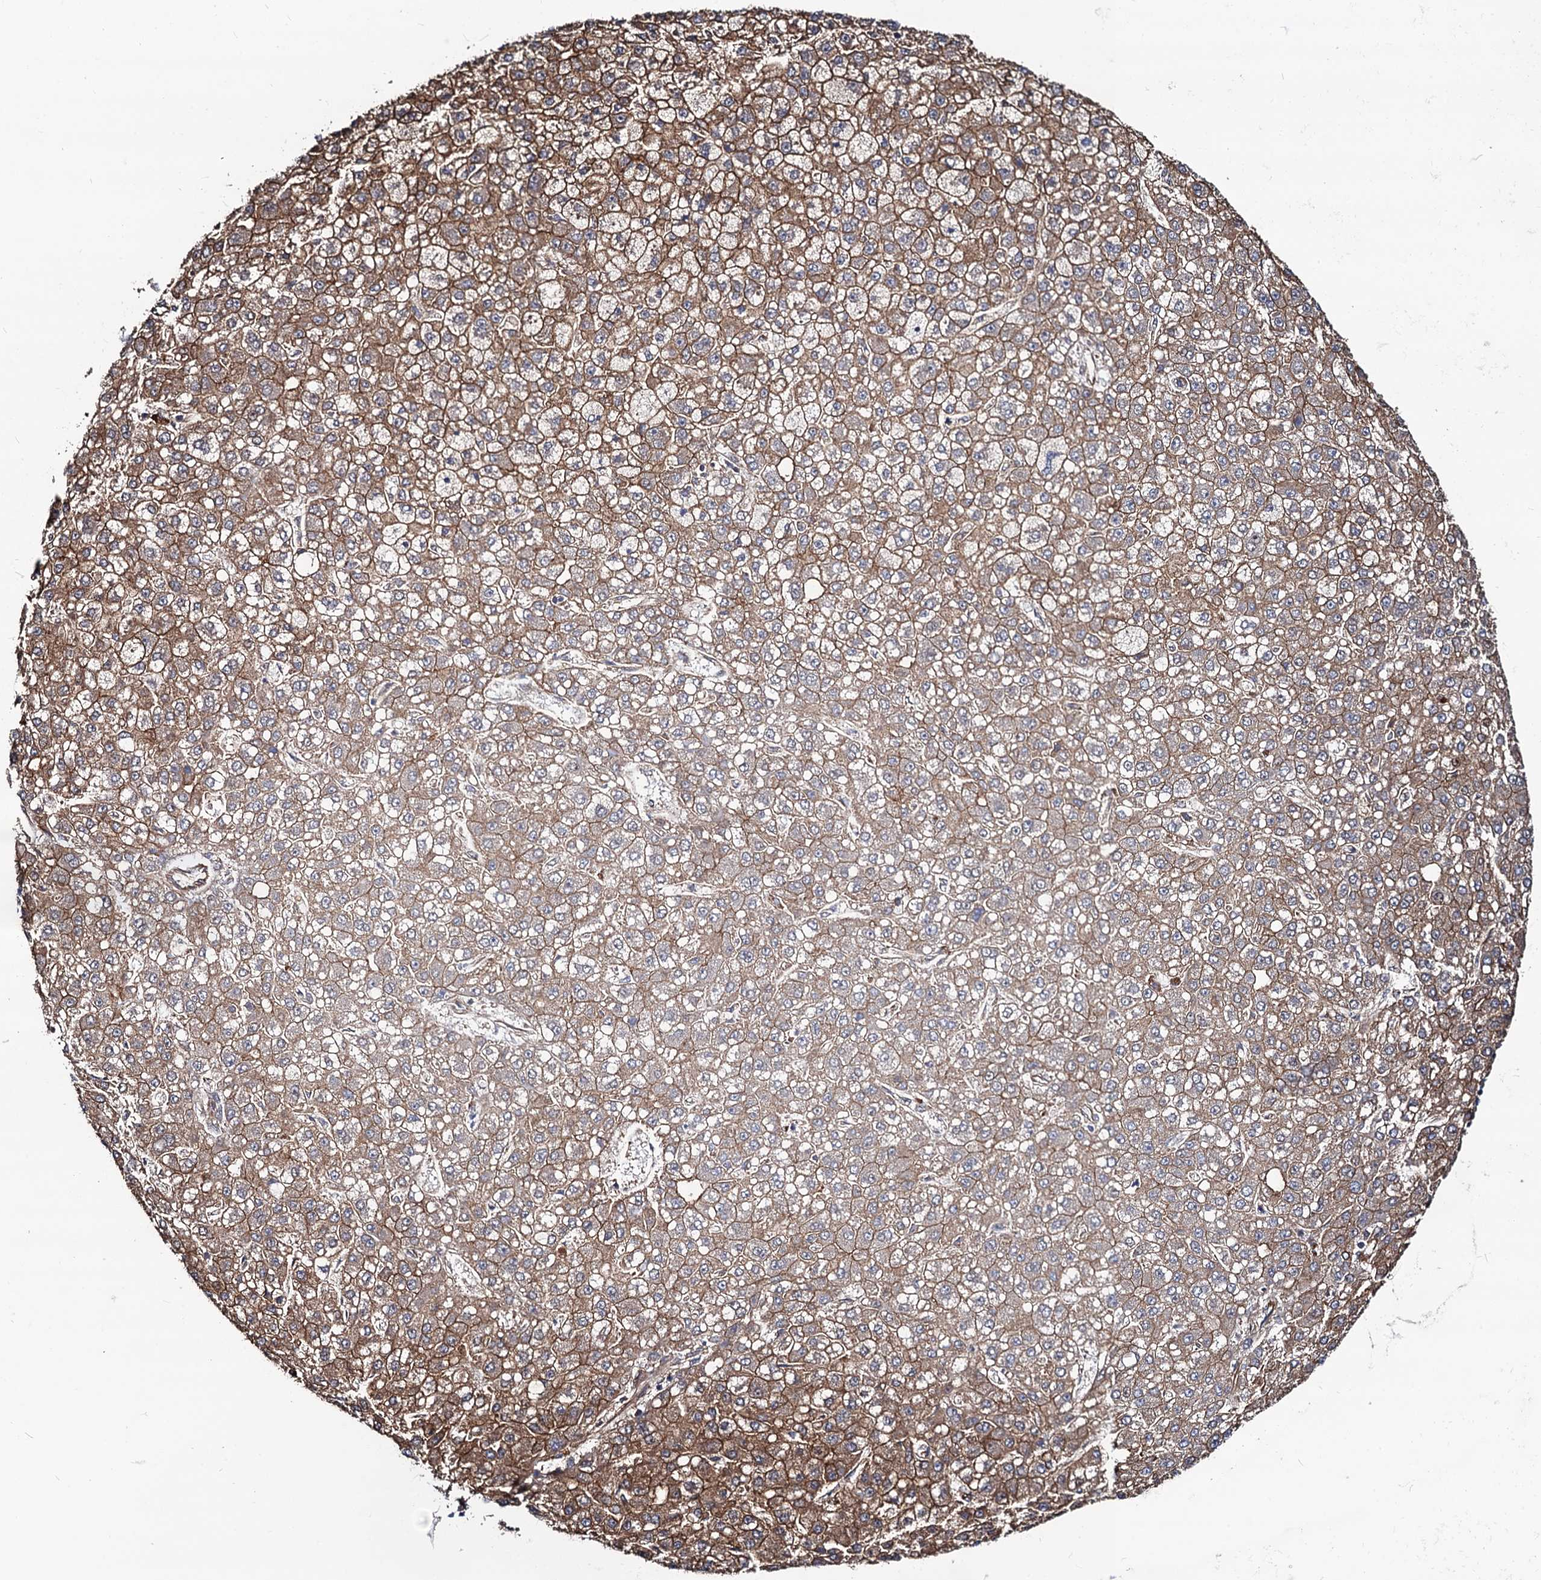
{"staining": {"intensity": "moderate", "quantity": ">75%", "location": "cytoplasmic/membranous"}, "tissue": "liver cancer", "cell_type": "Tumor cells", "image_type": "cancer", "snomed": [{"axis": "morphology", "description": "Carcinoma, Hepatocellular, NOS"}, {"axis": "topography", "description": "Liver"}], "caption": "DAB immunohistochemical staining of liver hepatocellular carcinoma demonstrates moderate cytoplasmic/membranous protein staining in approximately >75% of tumor cells.", "gene": "CIP2A", "patient": {"sex": "male", "age": 67}}